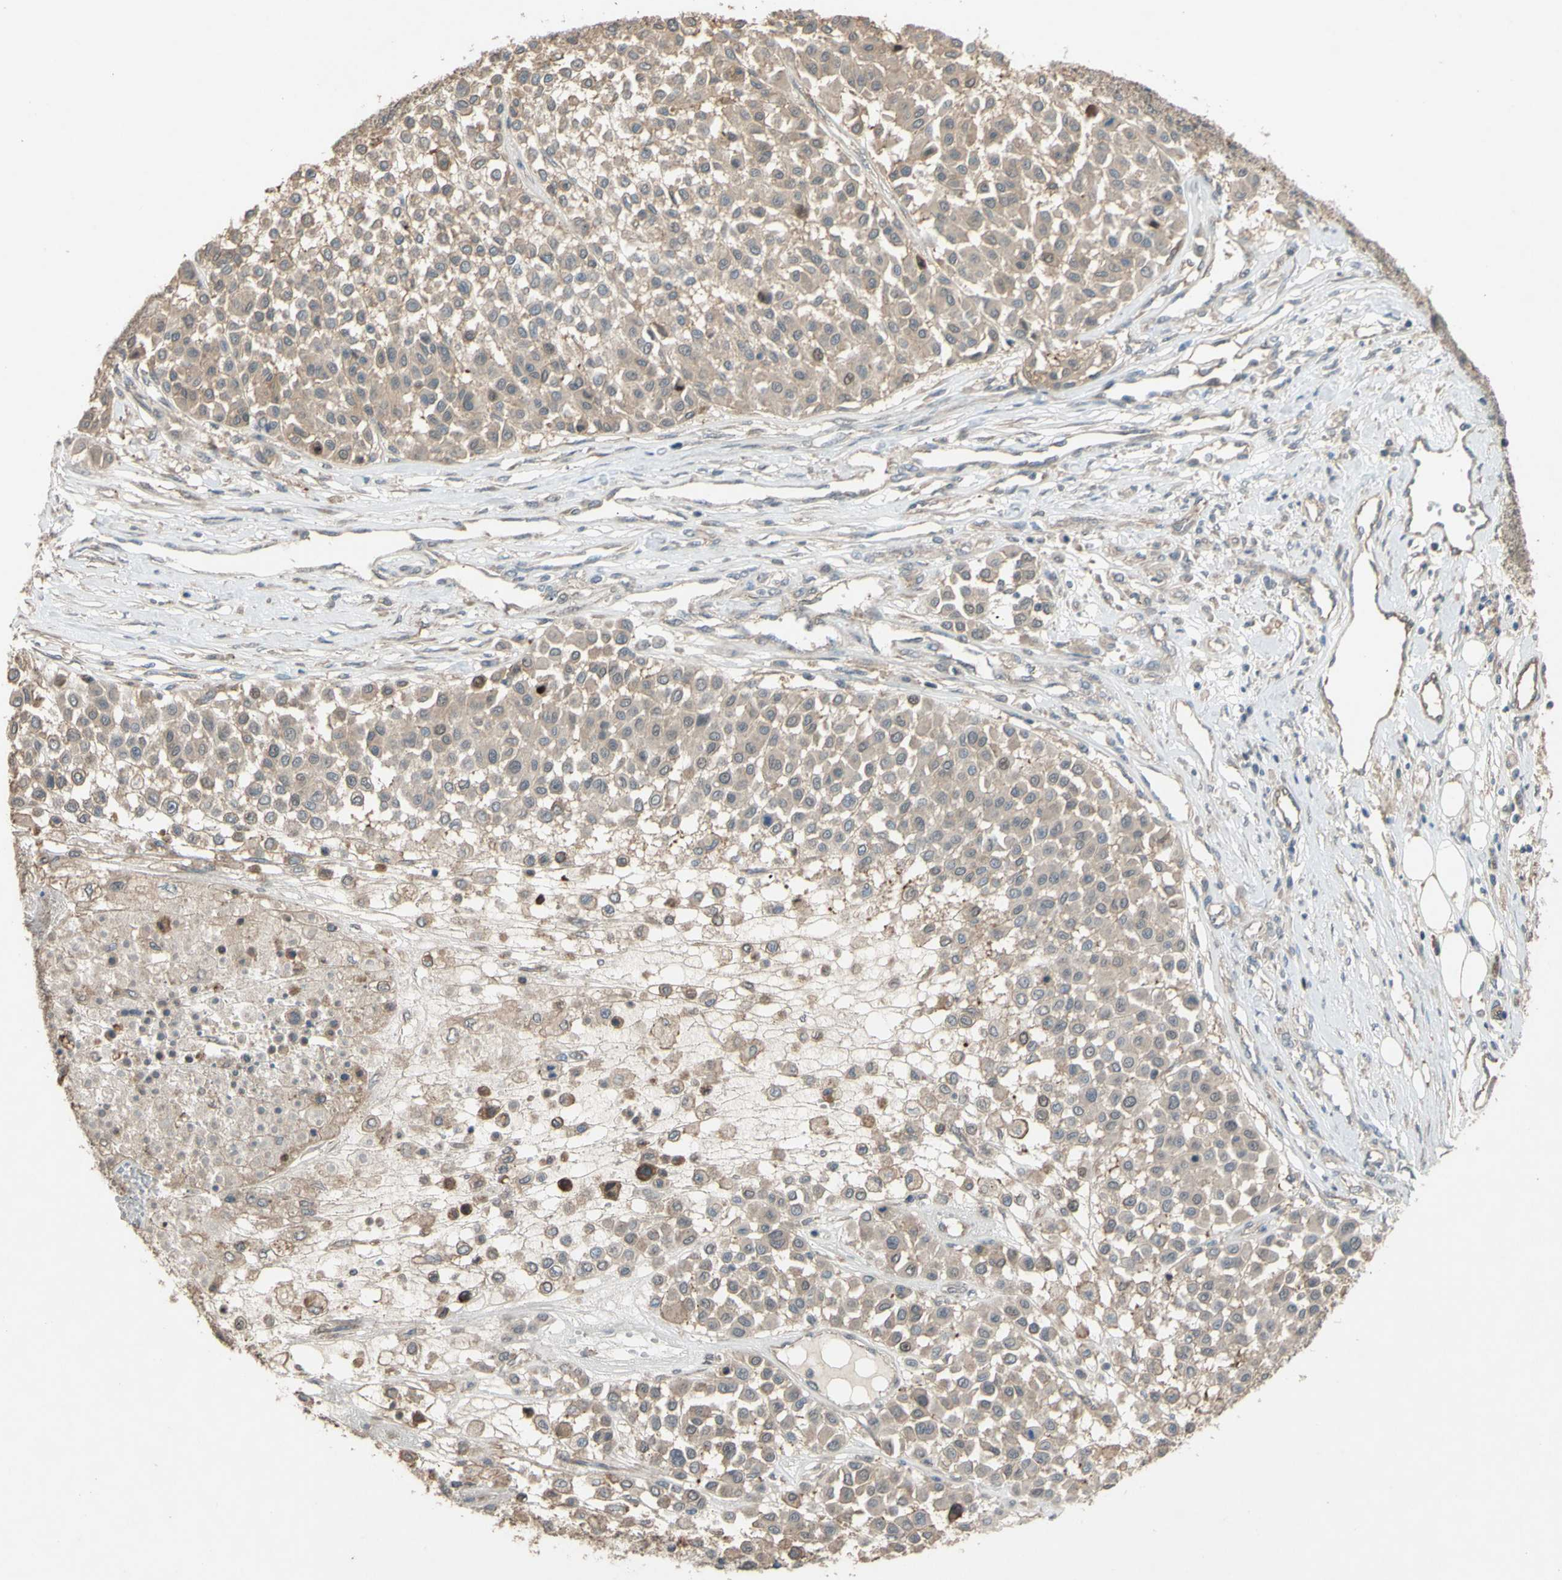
{"staining": {"intensity": "weak", "quantity": ">75%", "location": "cytoplasmic/membranous"}, "tissue": "melanoma", "cell_type": "Tumor cells", "image_type": "cancer", "snomed": [{"axis": "morphology", "description": "Malignant melanoma, Metastatic site"}, {"axis": "topography", "description": "Soft tissue"}], "caption": "Malignant melanoma (metastatic site) was stained to show a protein in brown. There is low levels of weak cytoplasmic/membranous staining in approximately >75% of tumor cells.", "gene": "SHROOM4", "patient": {"sex": "male", "age": 41}}